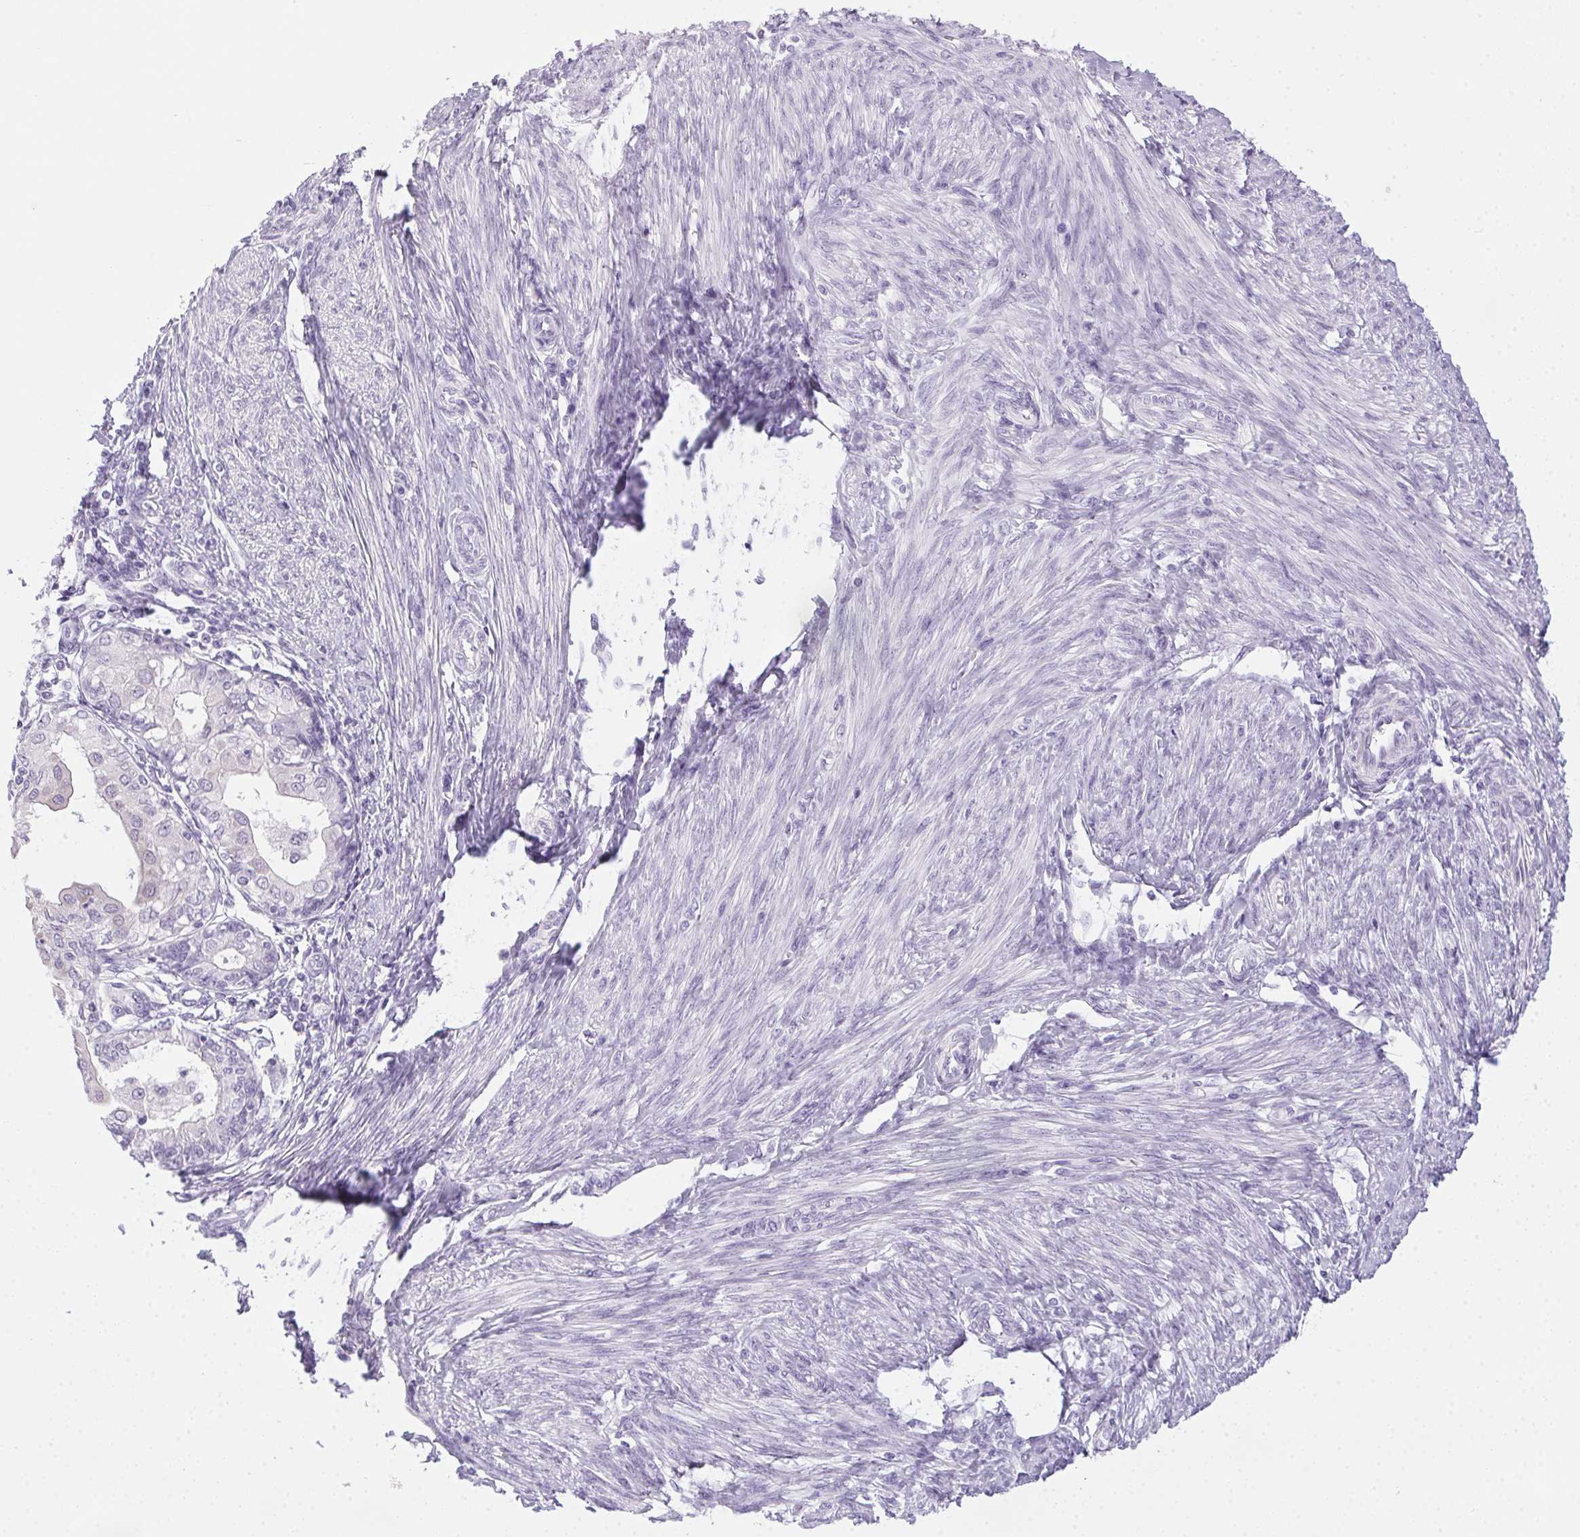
{"staining": {"intensity": "negative", "quantity": "none", "location": "none"}, "tissue": "endometrial cancer", "cell_type": "Tumor cells", "image_type": "cancer", "snomed": [{"axis": "morphology", "description": "Adenocarcinoma, NOS"}, {"axis": "topography", "description": "Endometrium"}], "caption": "DAB (3,3'-diaminobenzidine) immunohistochemical staining of human endometrial cancer (adenocarcinoma) reveals no significant expression in tumor cells. (Stains: DAB (3,3'-diaminobenzidine) immunohistochemistry (IHC) with hematoxylin counter stain, Microscopy: brightfield microscopy at high magnification).", "gene": "POPDC2", "patient": {"sex": "female", "age": 68}}